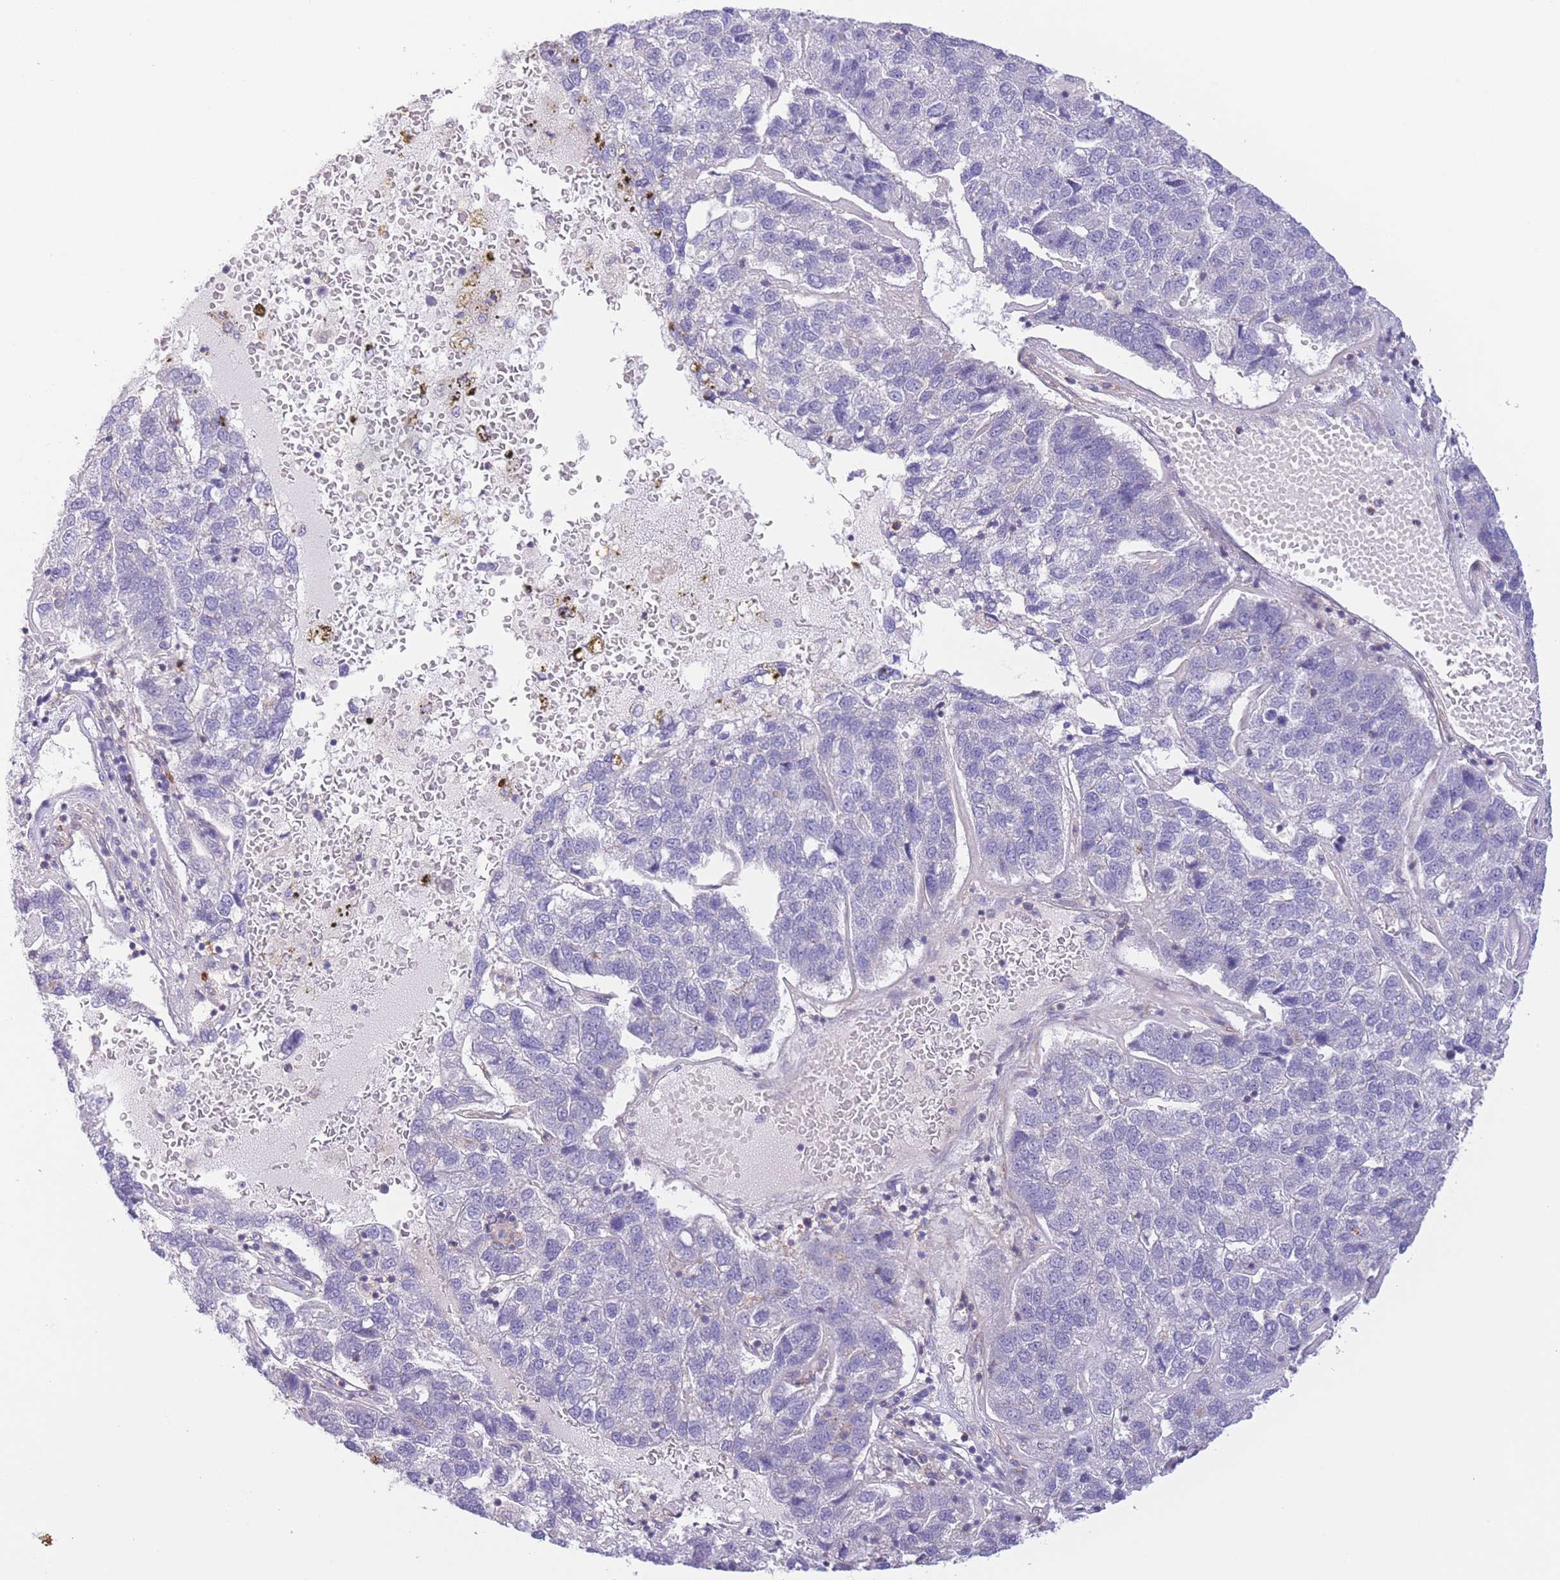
{"staining": {"intensity": "negative", "quantity": "none", "location": "none"}, "tissue": "pancreatic cancer", "cell_type": "Tumor cells", "image_type": "cancer", "snomed": [{"axis": "morphology", "description": "Adenocarcinoma, NOS"}, {"axis": "topography", "description": "Pancreas"}], "caption": "Tumor cells are negative for protein expression in human pancreatic adenocarcinoma. (Brightfield microscopy of DAB (3,3'-diaminobenzidine) IHC at high magnification).", "gene": "C9orf152", "patient": {"sex": "female", "age": 61}}